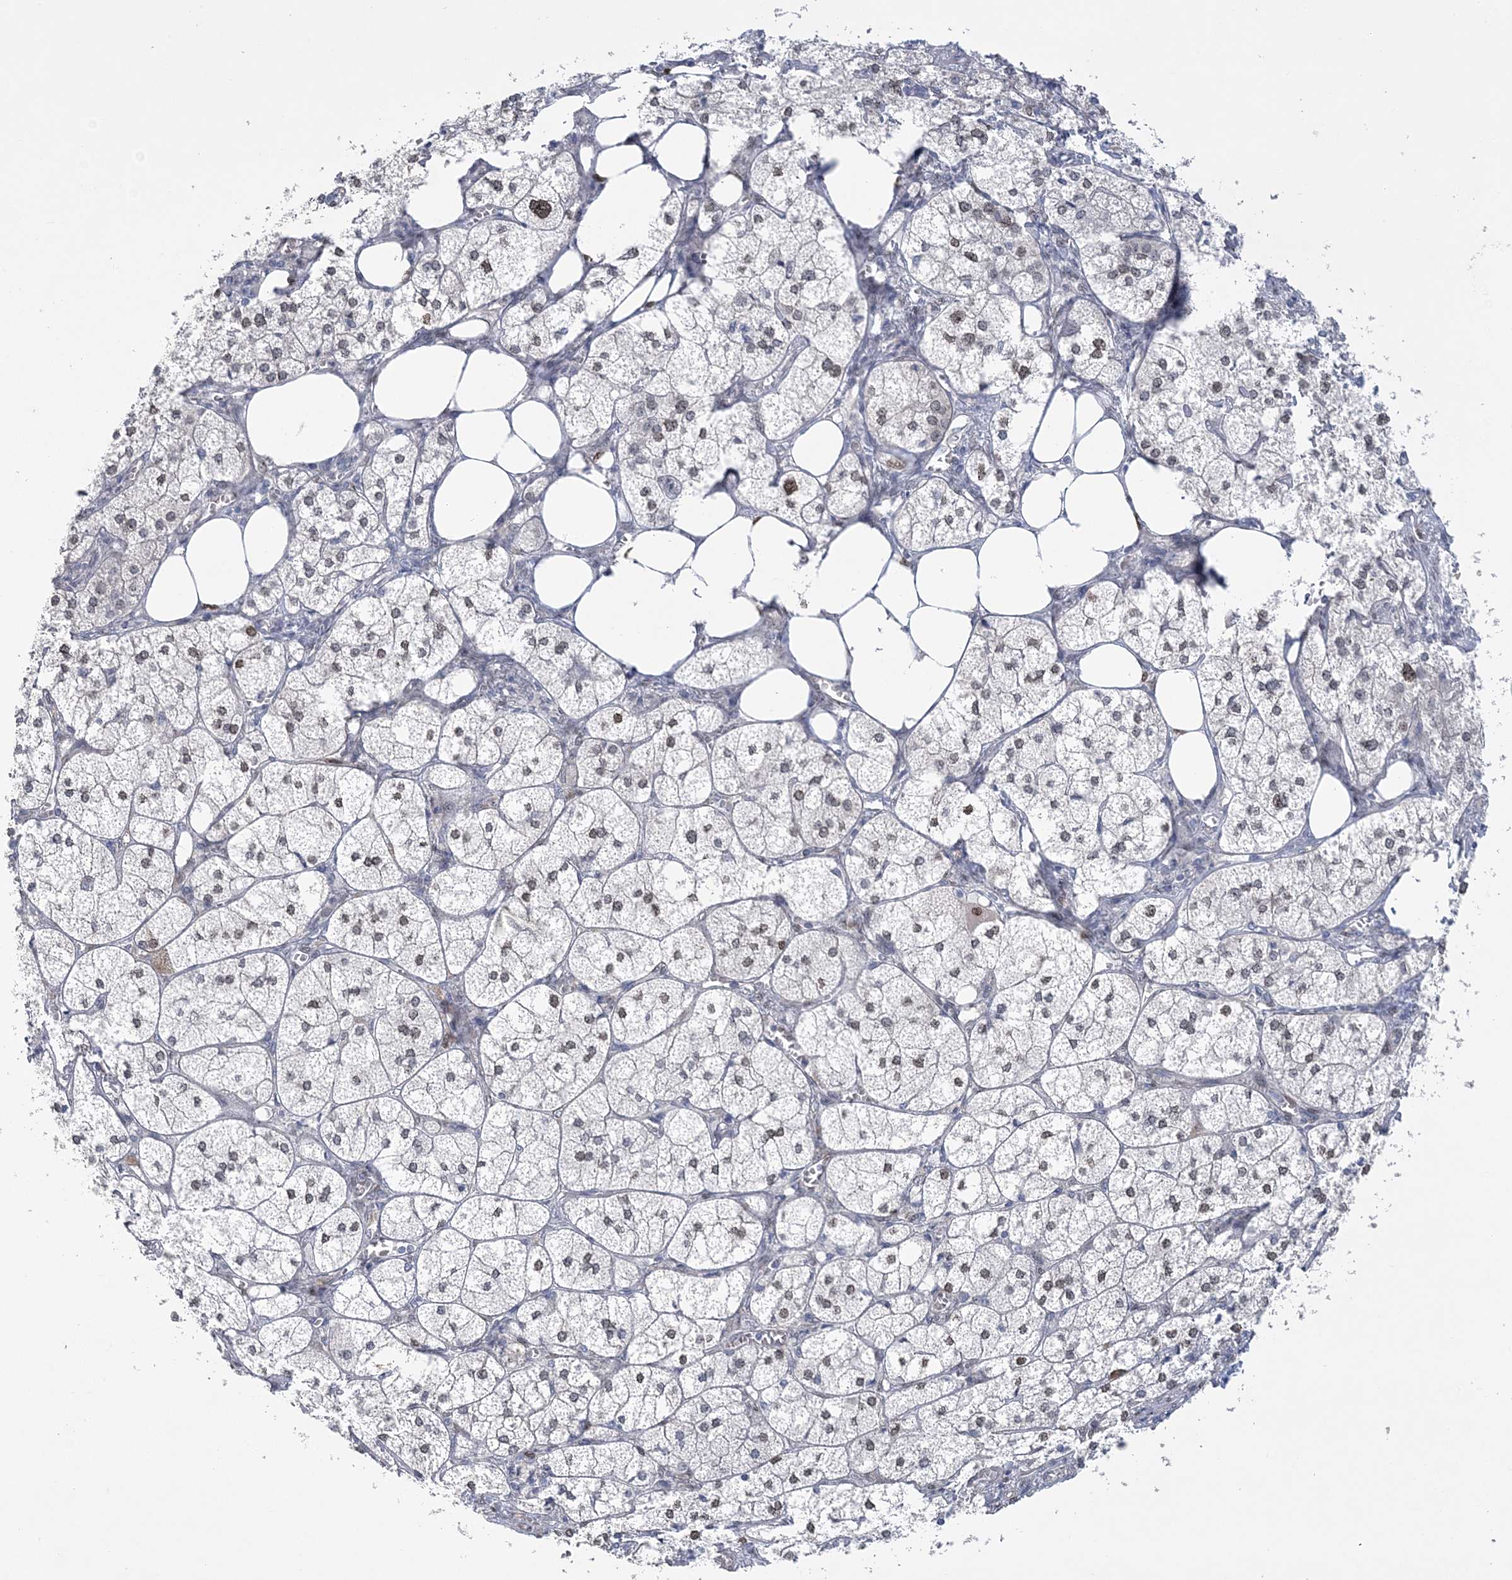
{"staining": {"intensity": "weak", "quantity": "<25%", "location": "cytoplasmic/membranous,nuclear"}, "tissue": "adrenal gland", "cell_type": "Glandular cells", "image_type": "normal", "snomed": [{"axis": "morphology", "description": "Normal tissue, NOS"}, {"axis": "topography", "description": "Adrenal gland"}], "caption": "DAB (3,3'-diaminobenzidine) immunohistochemical staining of benign human adrenal gland displays no significant positivity in glandular cells. Brightfield microscopy of IHC stained with DAB (3,3'-diaminobenzidine) (brown) and hematoxylin (blue), captured at high magnification.", "gene": "HOMEZ", "patient": {"sex": "female", "age": 61}}